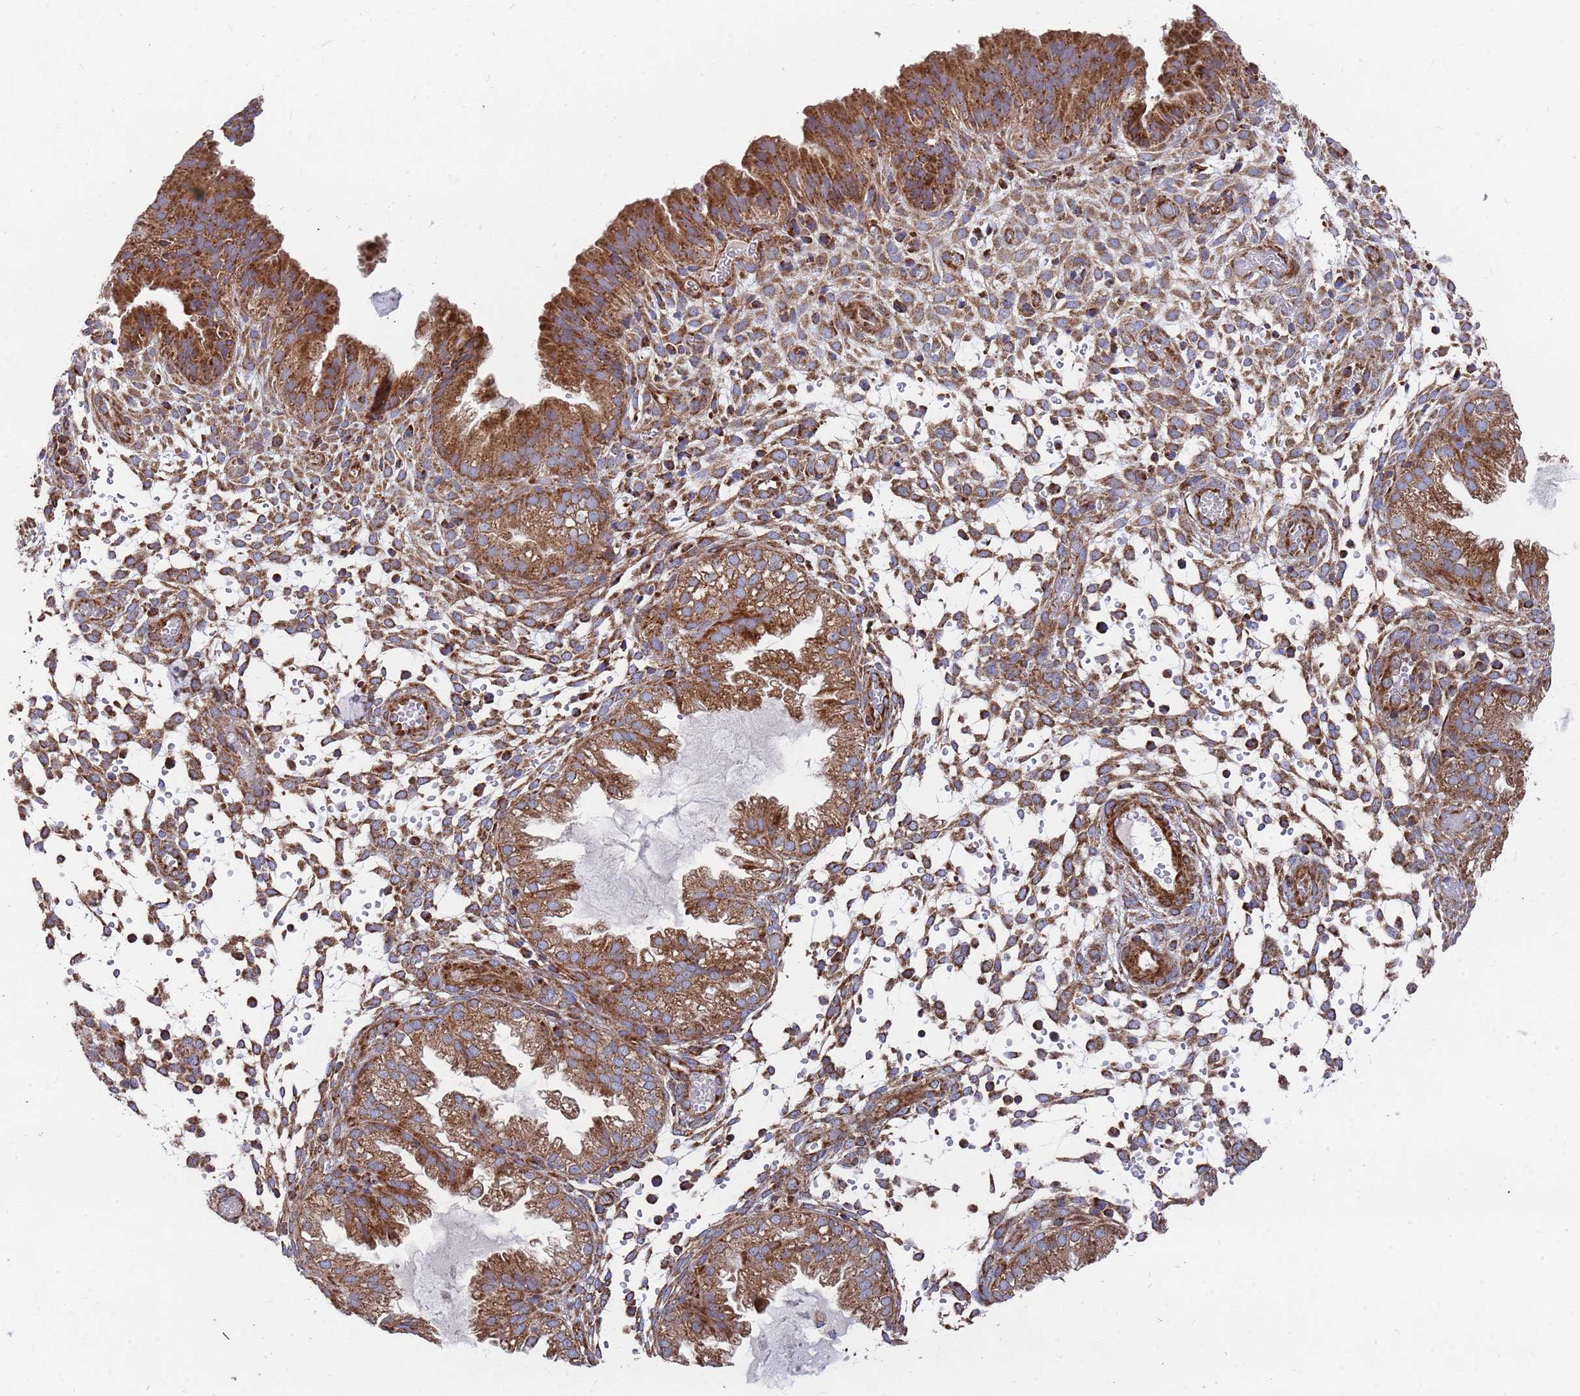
{"staining": {"intensity": "moderate", "quantity": ">75%", "location": "cytoplasmic/membranous"}, "tissue": "endometrium", "cell_type": "Cells in endometrial stroma", "image_type": "normal", "snomed": [{"axis": "morphology", "description": "Normal tissue, NOS"}, {"axis": "topography", "description": "Endometrium"}], "caption": "Cells in endometrial stroma exhibit moderate cytoplasmic/membranous staining in approximately >75% of cells in unremarkable endometrium.", "gene": "WDFY3", "patient": {"sex": "female", "age": 33}}